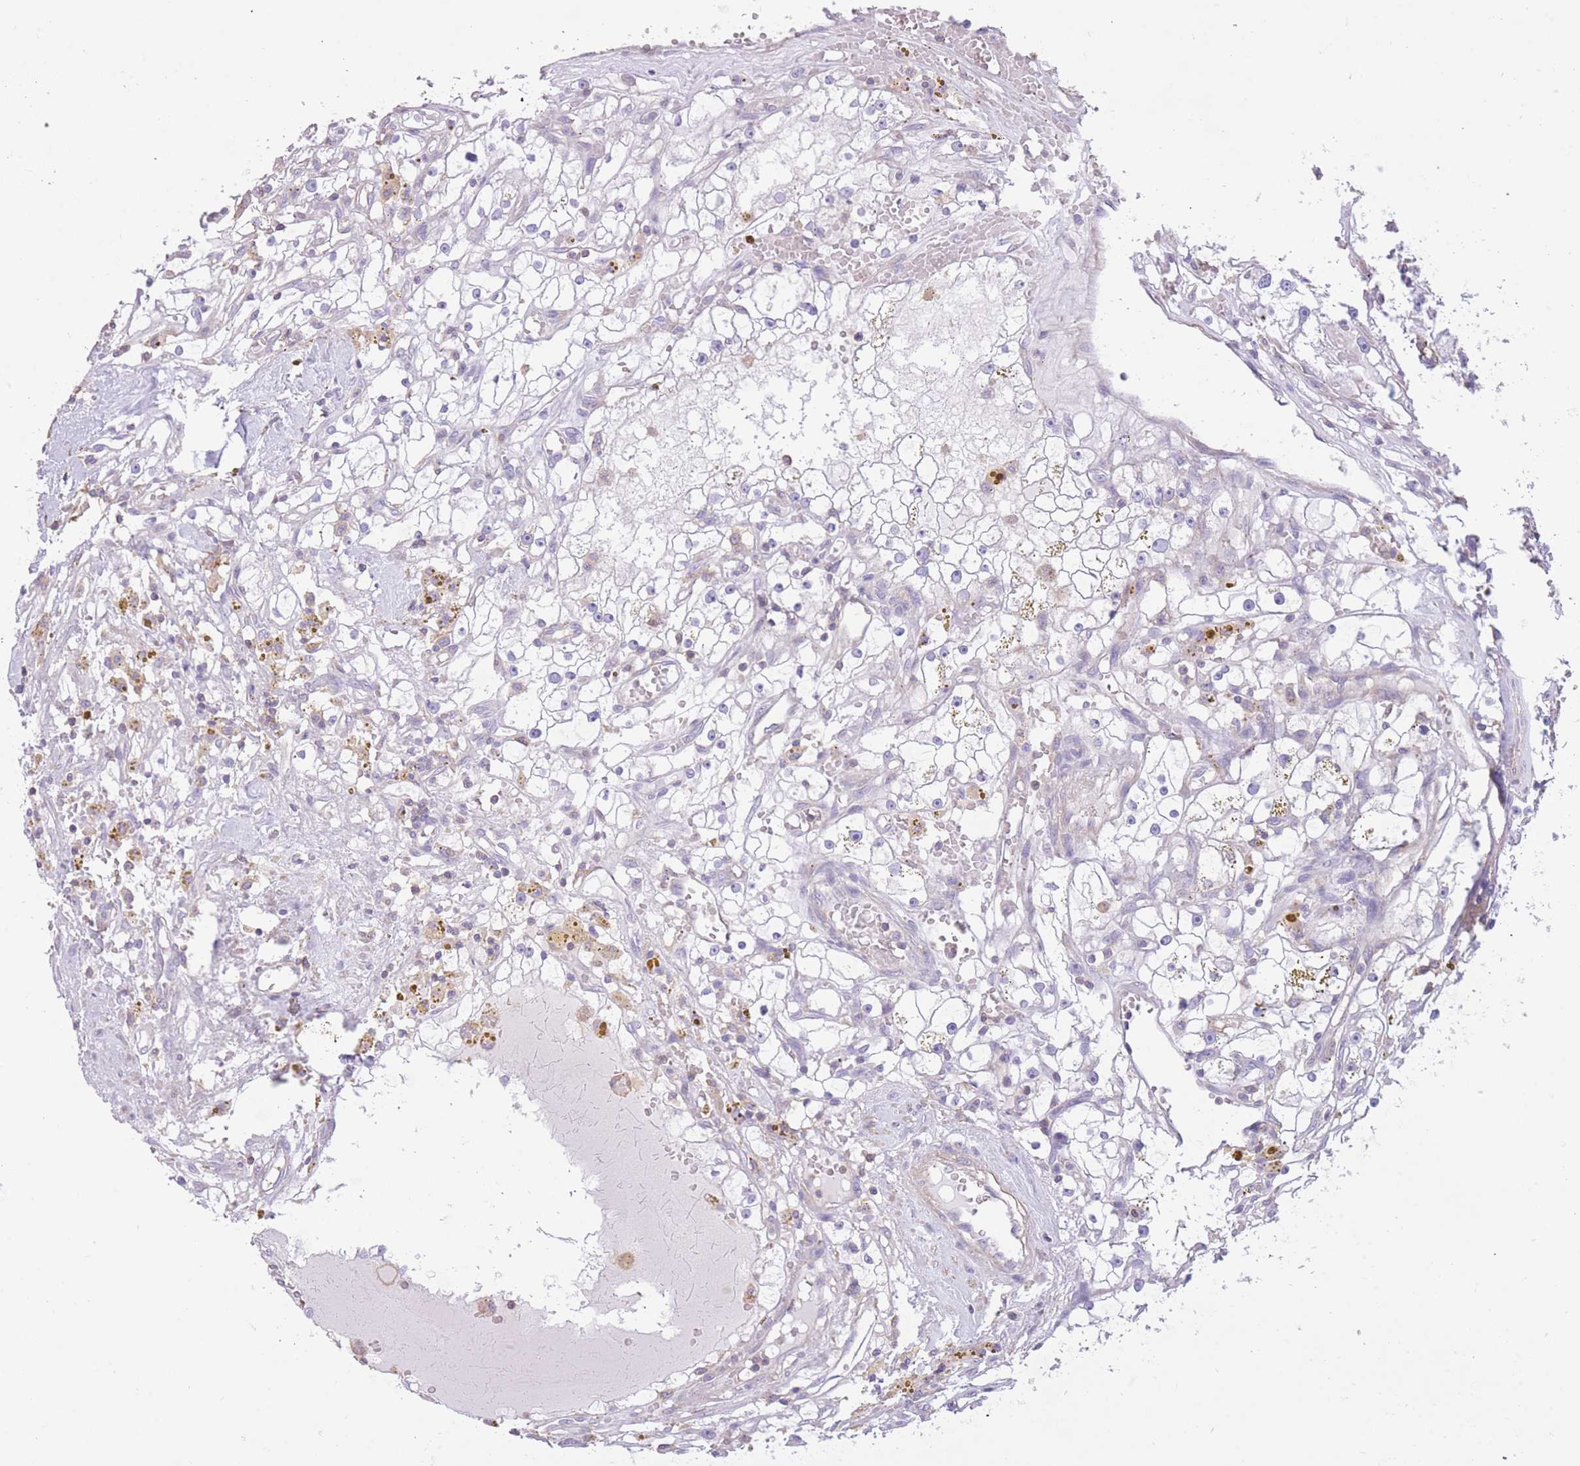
{"staining": {"intensity": "negative", "quantity": "none", "location": "none"}, "tissue": "renal cancer", "cell_type": "Tumor cells", "image_type": "cancer", "snomed": [{"axis": "morphology", "description": "Adenocarcinoma, NOS"}, {"axis": "topography", "description": "Kidney"}], "caption": "A high-resolution micrograph shows immunohistochemistry (IHC) staining of renal cancer, which reveals no significant positivity in tumor cells.", "gene": "PDHA1", "patient": {"sex": "male", "age": 56}}